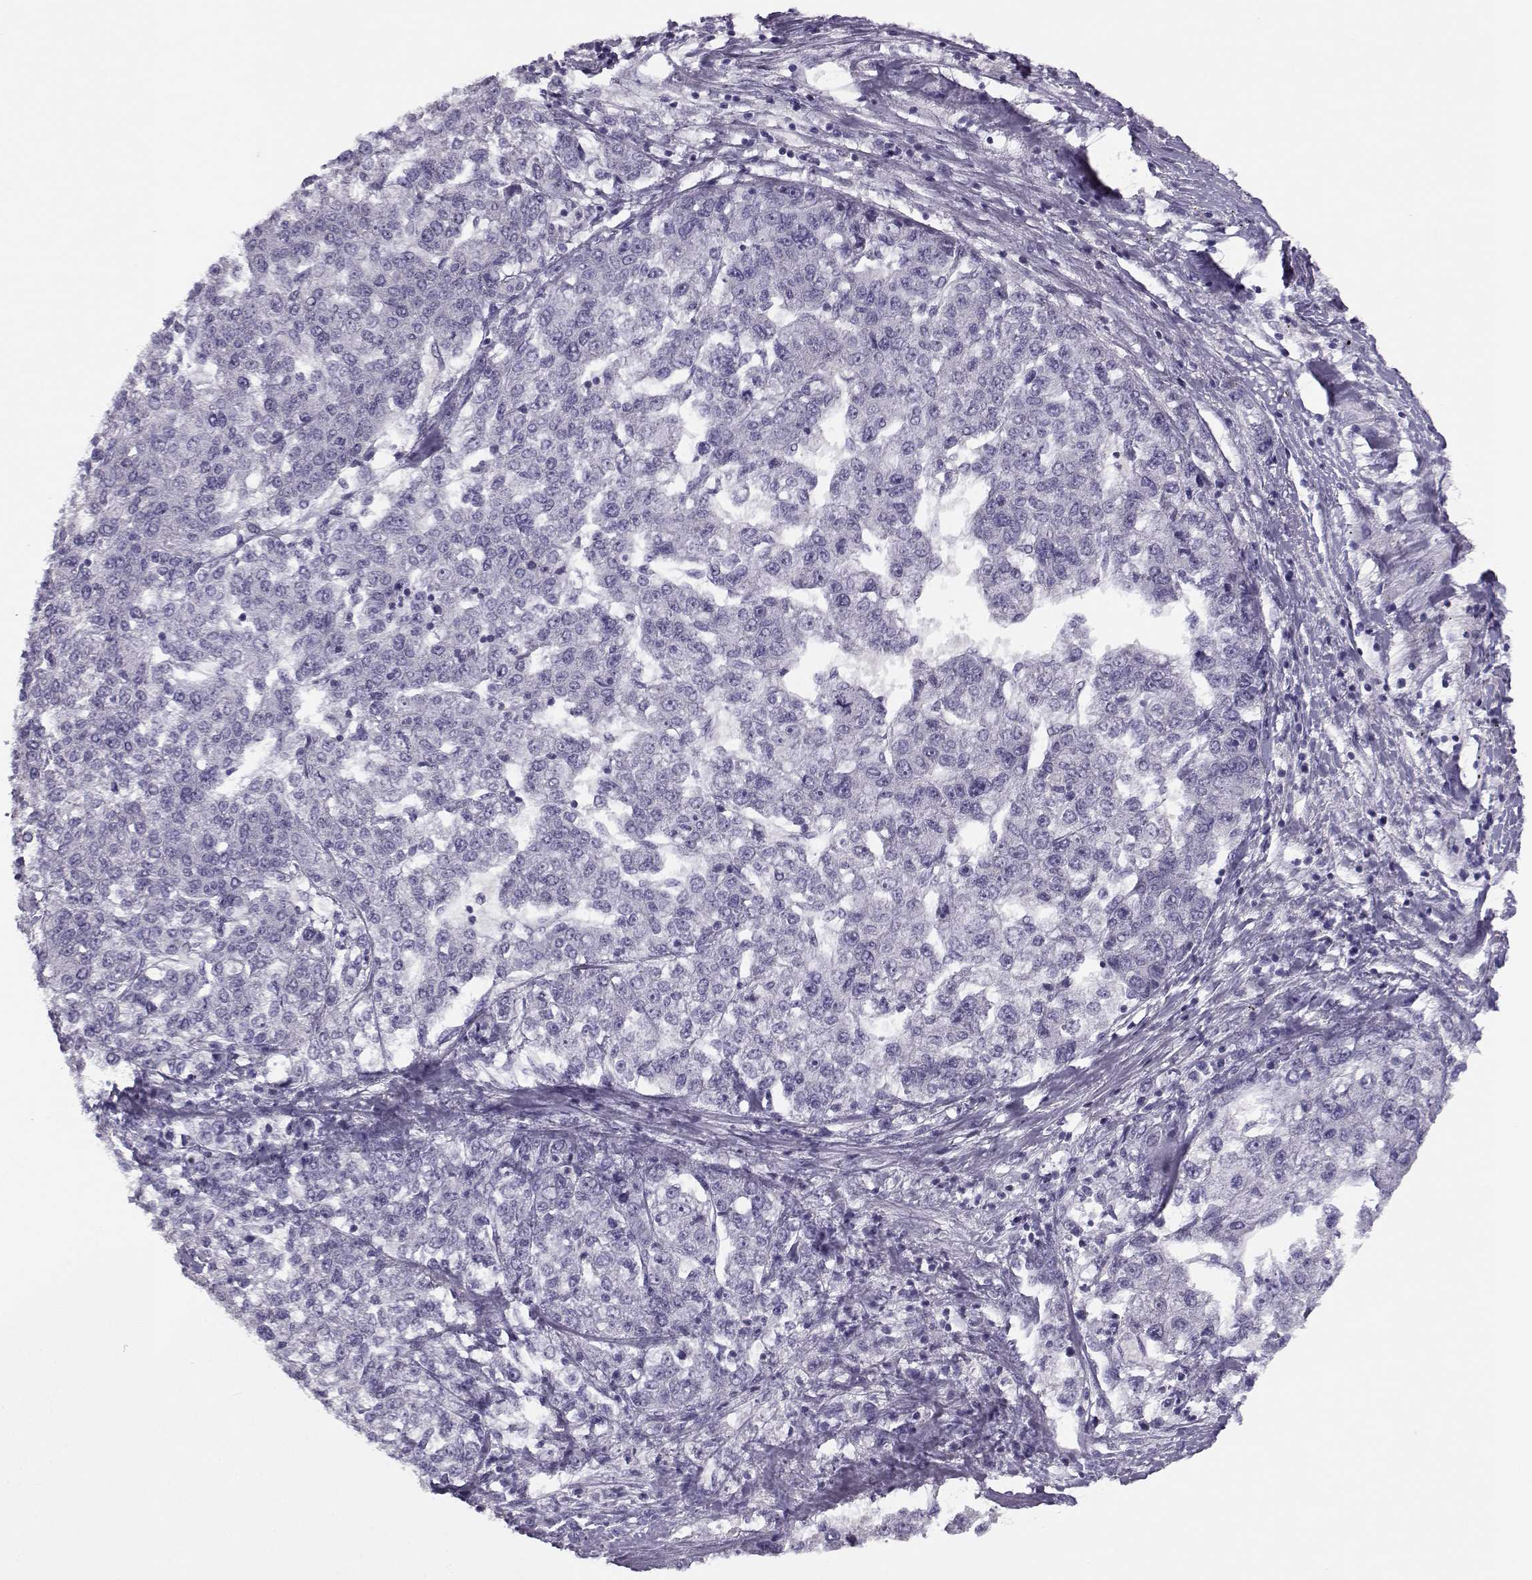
{"staining": {"intensity": "negative", "quantity": "none", "location": "none"}, "tissue": "liver cancer", "cell_type": "Tumor cells", "image_type": "cancer", "snomed": [{"axis": "morphology", "description": "Carcinoma, Hepatocellular, NOS"}, {"axis": "topography", "description": "Liver"}], "caption": "A micrograph of human liver hepatocellular carcinoma is negative for staining in tumor cells.", "gene": "CFAP77", "patient": {"sex": "male", "age": 56}}